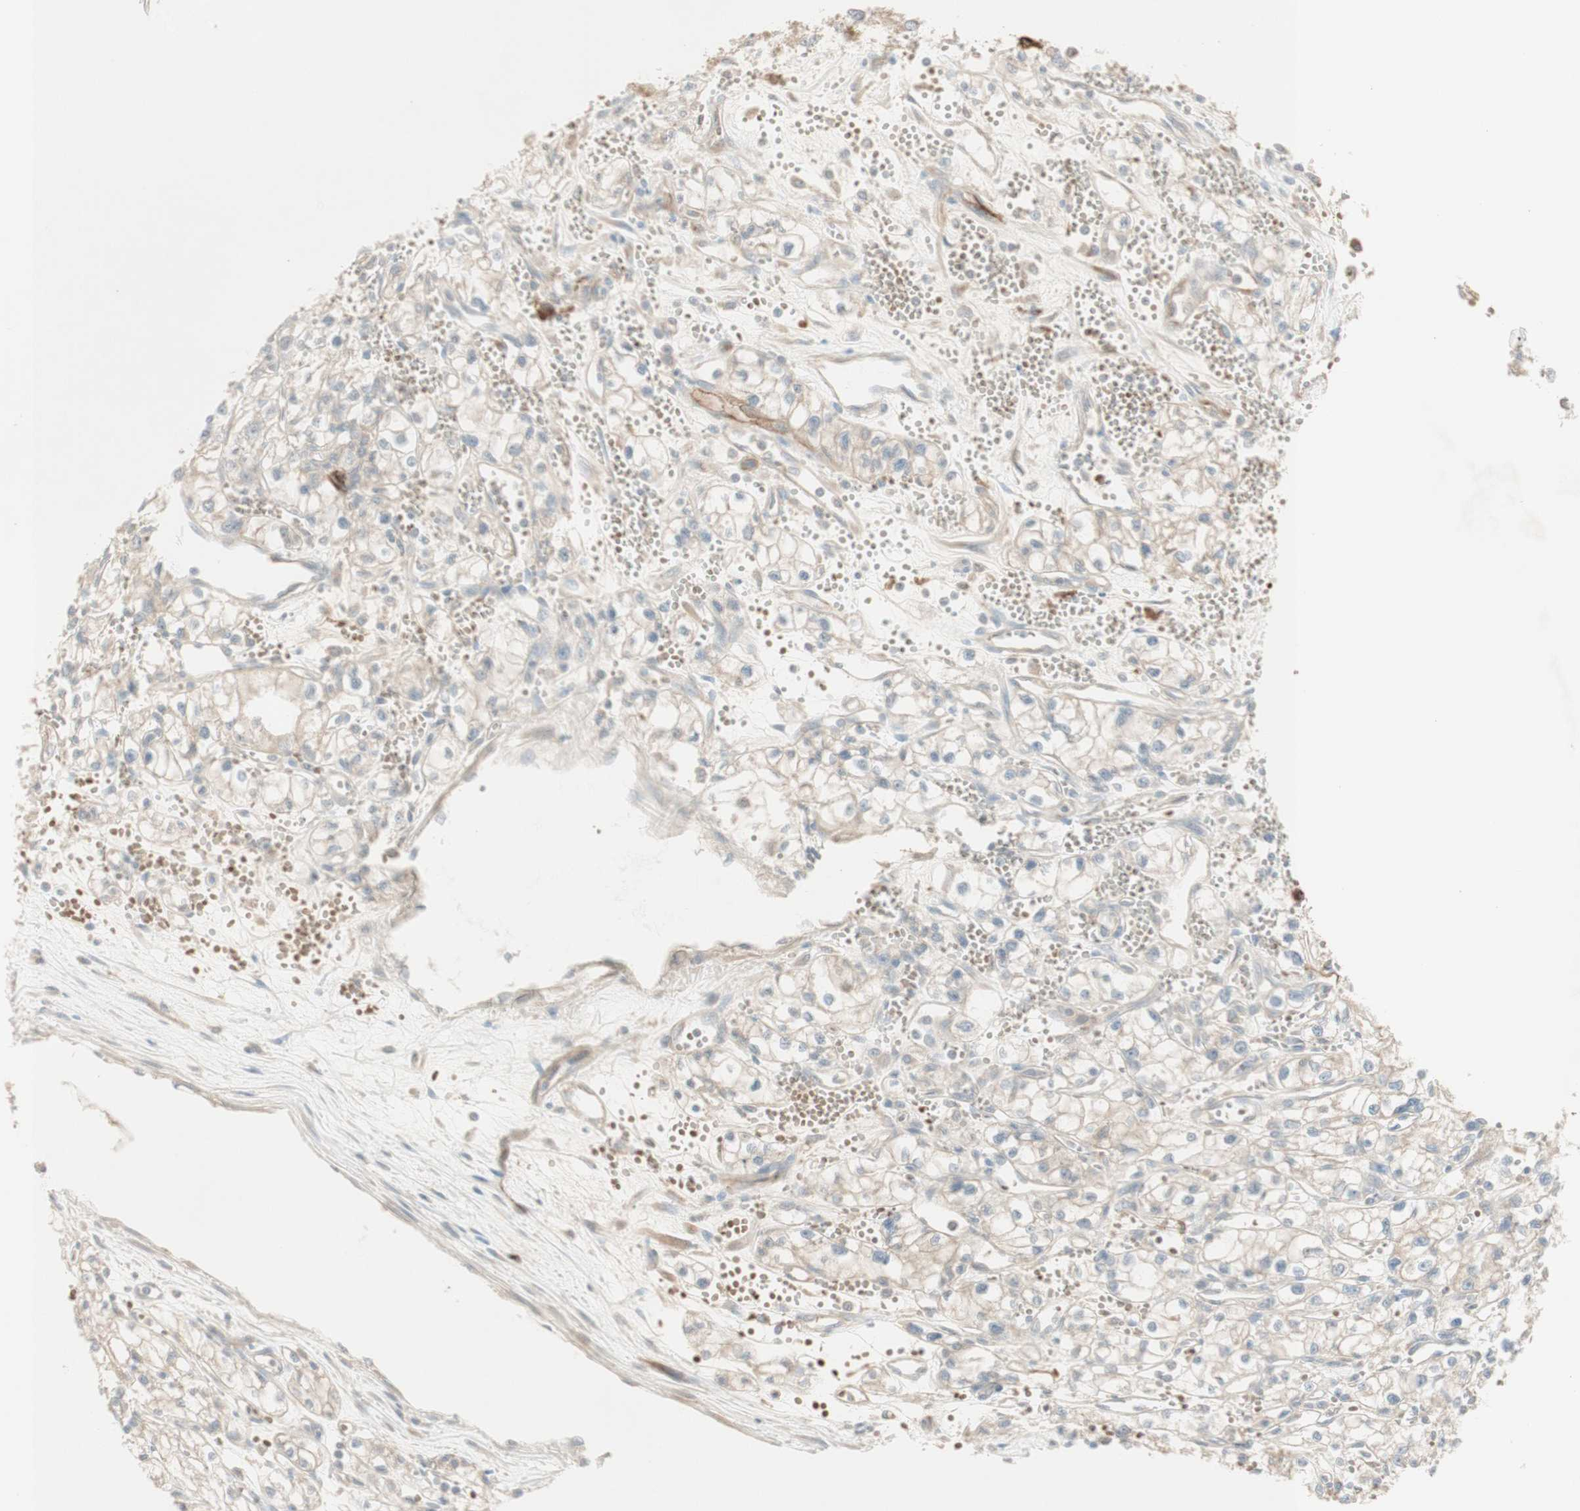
{"staining": {"intensity": "weak", "quantity": "25%-75%", "location": "cytoplasmic/membranous"}, "tissue": "renal cancer", "cell_type": "Tumor cells", "image_type": "cancer", "snomed": [{"axis": "morphology", "description": "Normal tissue, NOS"}, {"axis": "morphology", "description": "Adenocarcinoma, NOS"}, {"axis": "topography", "description": "Kidney"}], "caption": "Renal cancer stained with a protein marker demonstrates weak staining in tumor cells.", "gene": "PTGER4", "patient": {"sex": "male", "age": 59}}